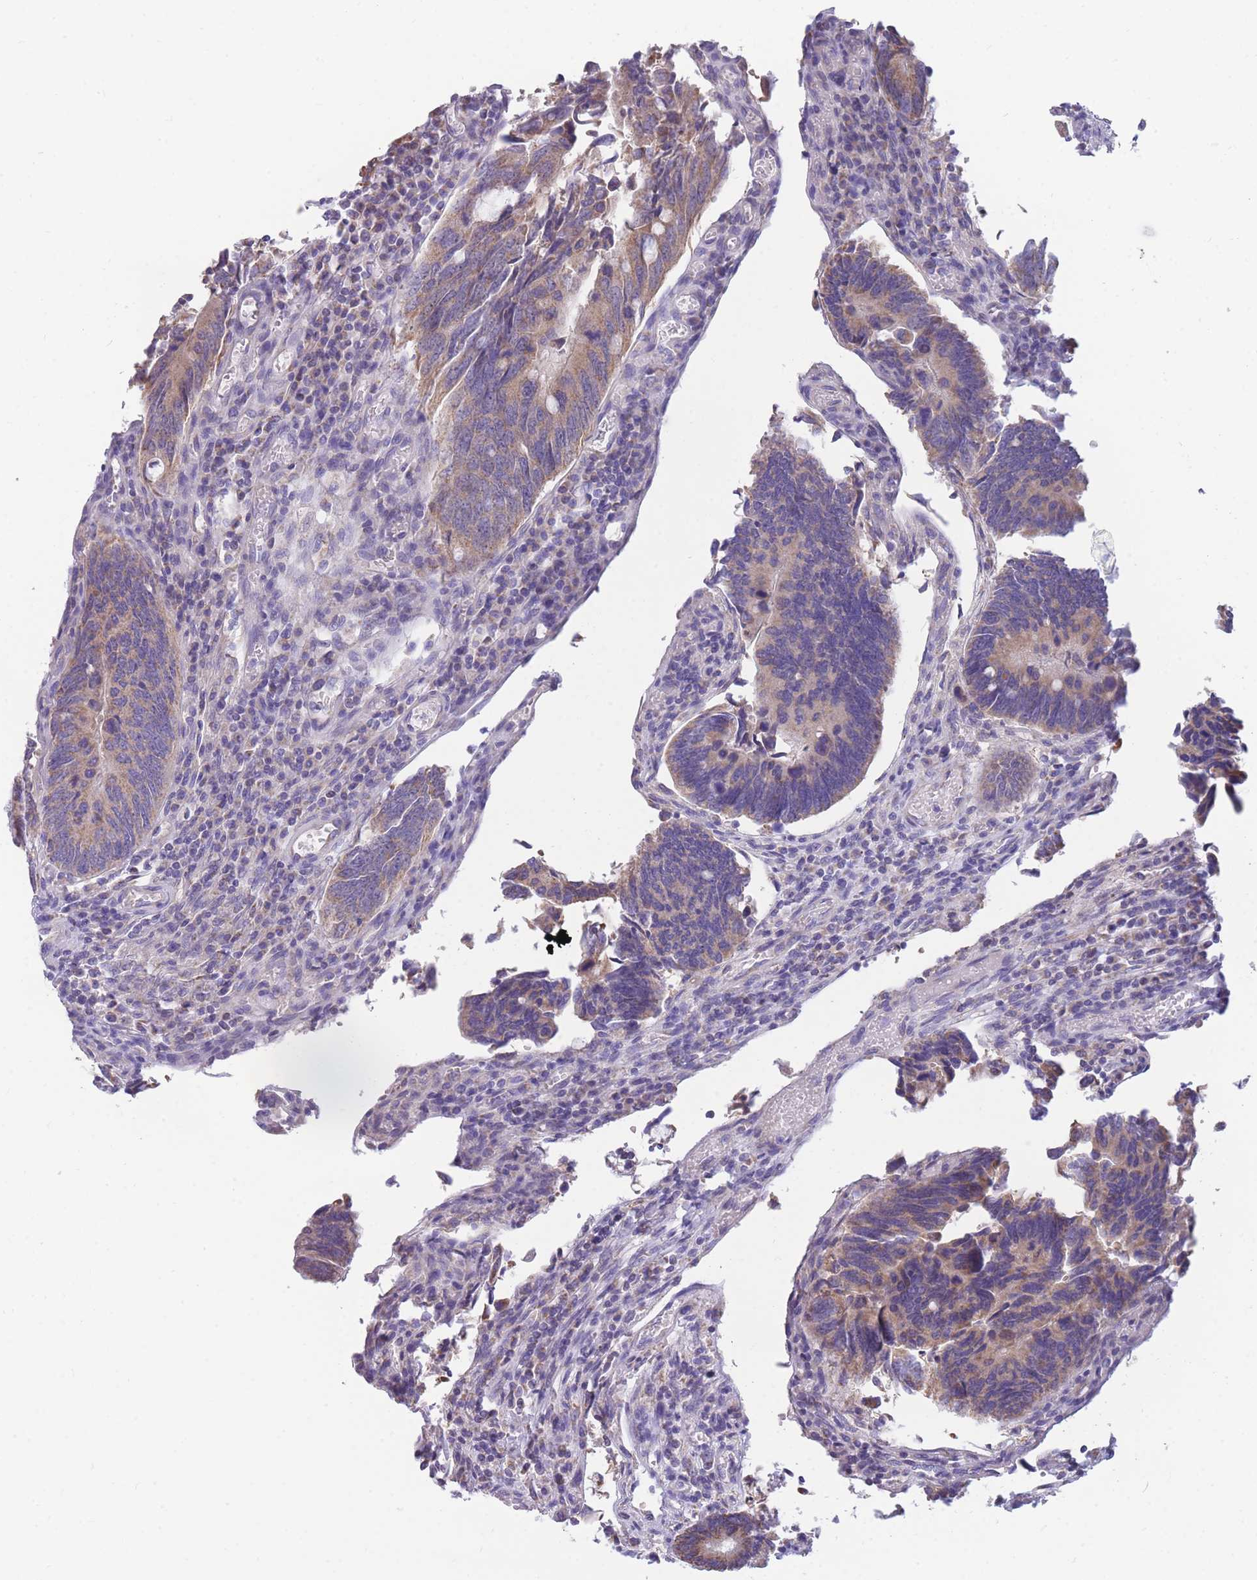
{"staining": {"intensity": "moderate", "quantity": "25%-75%", "location": "cytoplasmic/membranous"}, "tissue": "colorectal cancer", "cell_type": "Tumor cells", "image_type": "cancer", "snomed": [{"axis": "morphology", "description": "Adenocarcinoma, NOS"}, {"axis": "topography", "description": "Colon"}], "caption": "Protein expression by immunohistochemistry (IHC) demonstrates moderate cytoplasmic/membranous expression in approximately 25%-75% of tumor cells in colorectal cancer (adenocarcinoma).", "gene": "DHRS11", "patient": {"sex": "male", "age": 87}}